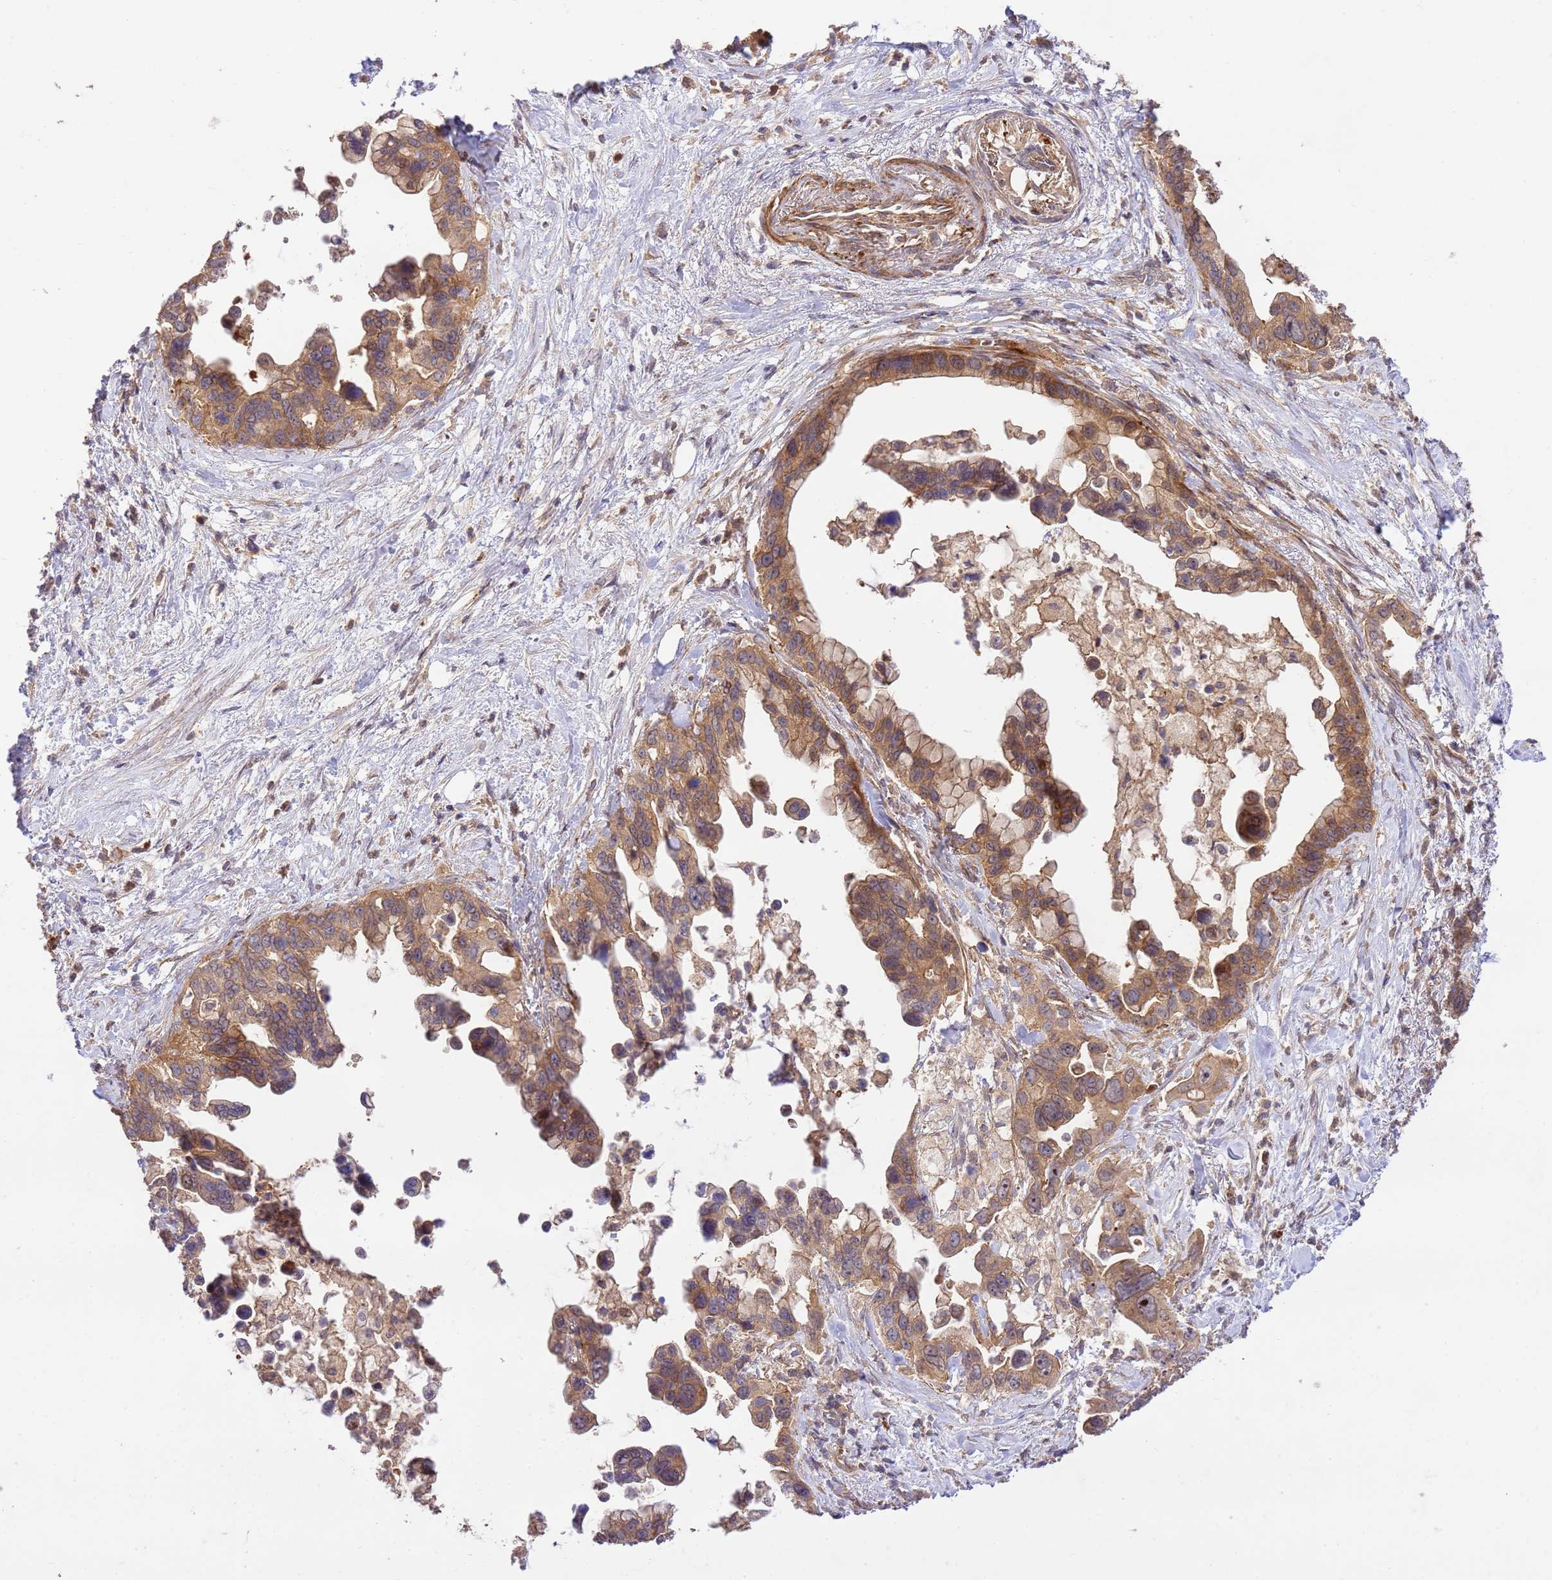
{"staining": {"intensity": "moderate", "quantity": ">75%", "location": "cytoplasmic/membranous,nuclear"}, "tissue": "pancreatic cancer", "cell_type": "Tumor cells", "image_type": "cancer", "snomed": [{"axis": "morphology", "description": "Adenocarcinoma, NOS"}, {"axis": "topography", "description": "Pancreas"}], "caption": "Immunohistochemical staining of human pancreatic cancer shows moderate cytoplasmic/membranous and nuclear protein staining in approximately >75% of tumor cells. (Stains: DAB (3,3'-diaminobenzidine) in brown, nuclei in blue, Microscopy: brightfield microscopy at high magnification).", "gene": "GAREM1", "patient": {"sex": "female", "age": 83}}